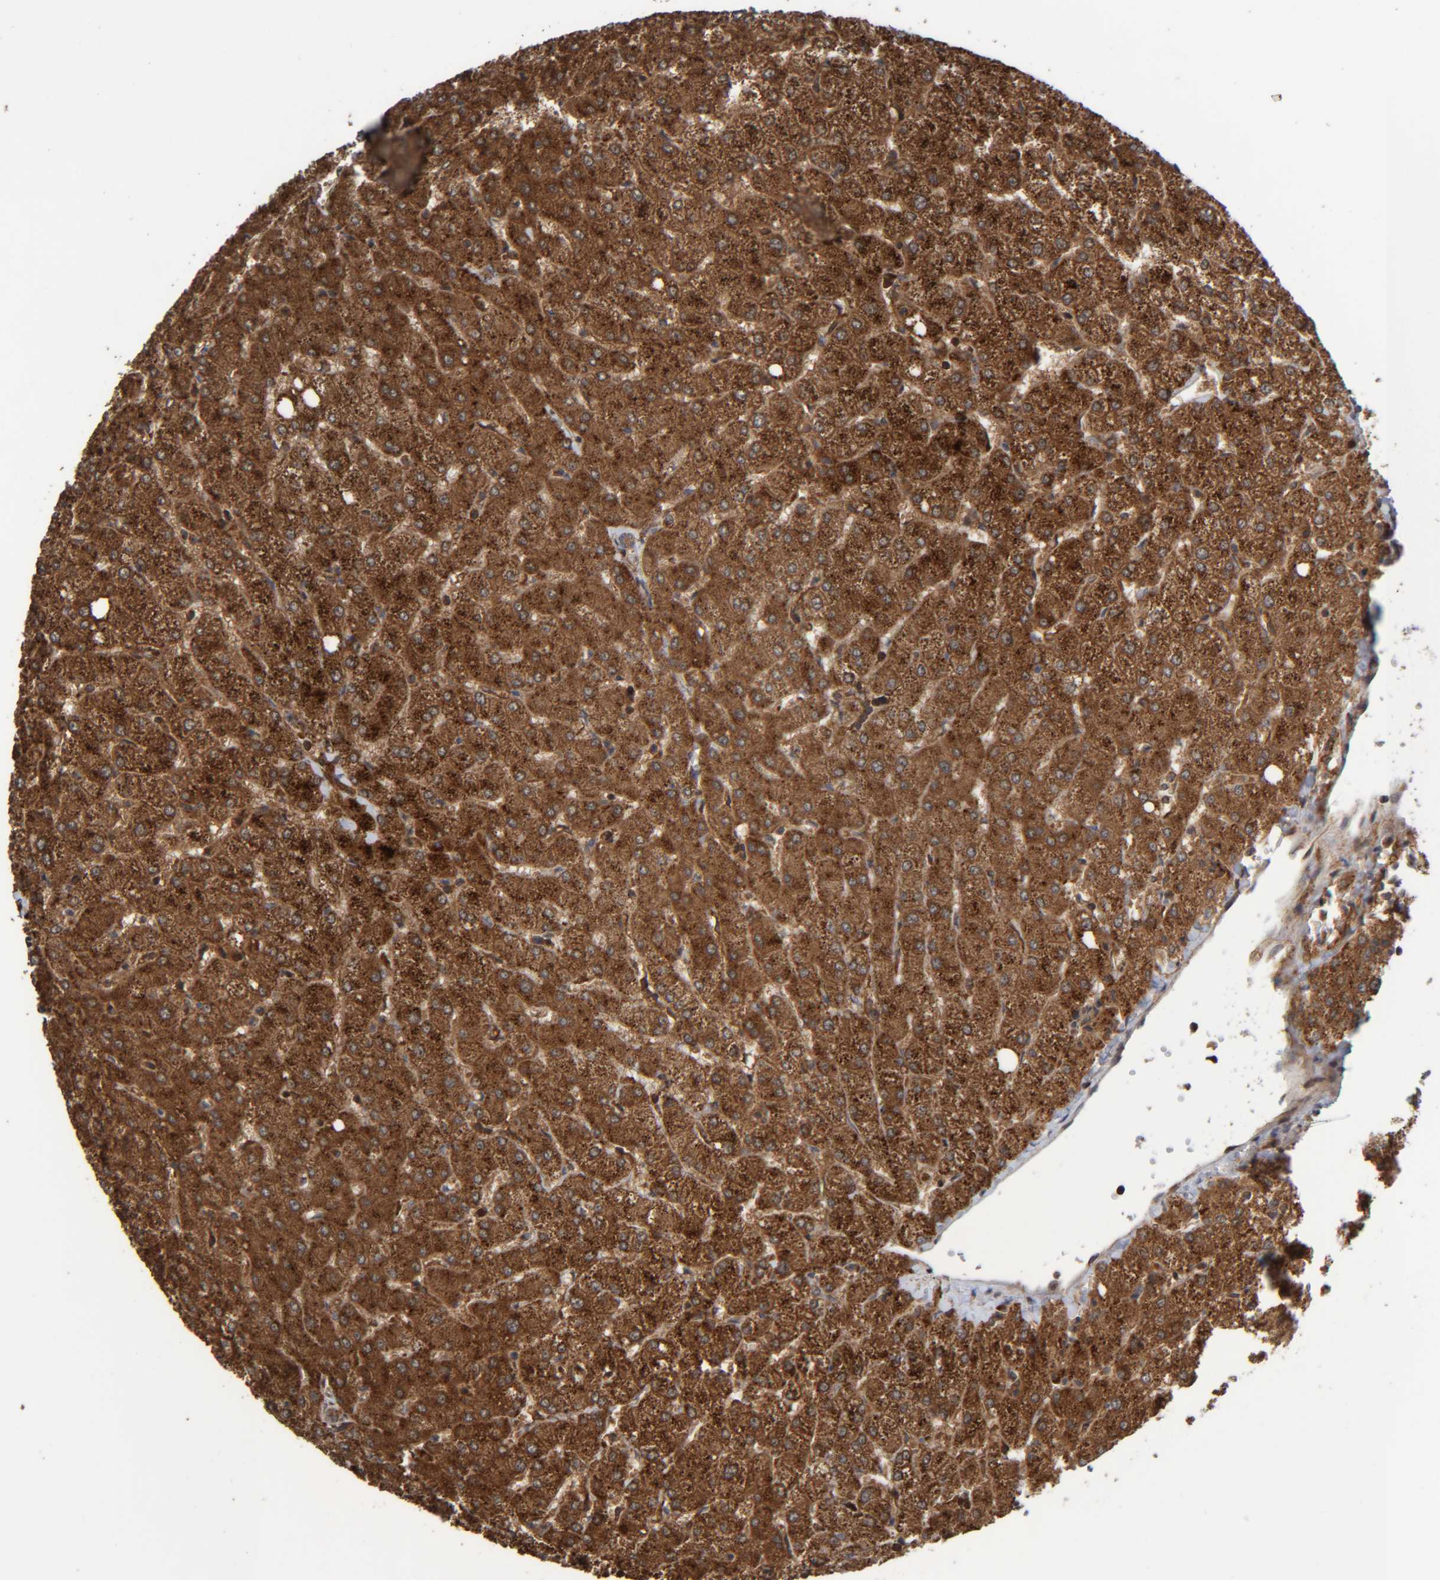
{"staining": {"intensity": "moderate", "quantity": ">75%", "location": "cytoplasmic/membranous"}, "tissue": "liver", "cell_type": "Cholangiocytes", "image_type": "normal", "snomed": [{"axis": "morphology", "description": "Normal tissue, NOS"}, {"axis": "topography", "description": "Liver"}], "caption": "A brown stain labels moderate cytoplasmic/membranous expression of a protein in cholangiocytes of normal human liver. (DAB IHC, brown staining for protein, blue staining for nuclei).", "gene": "CCDC57", "patient": {"sex": "female", "age": 54}}